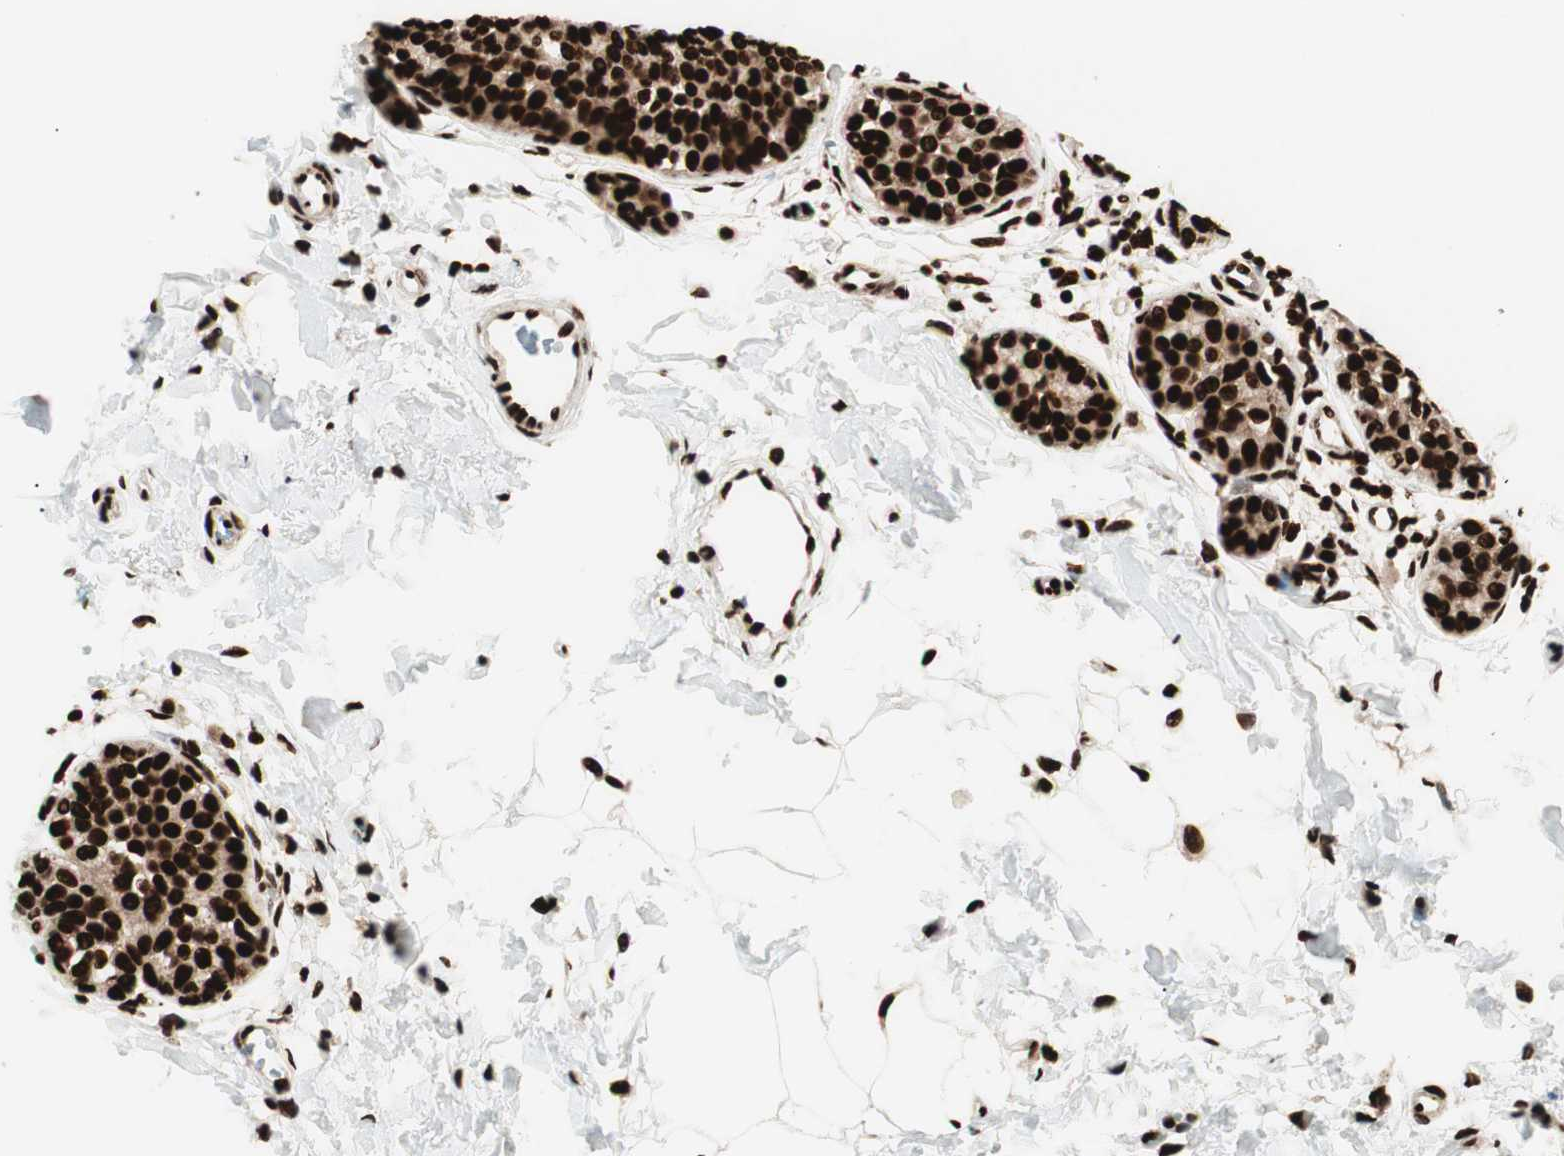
{"staining": {"intensity": "strong", "quantity": ">75%", "location": "nuclear"}, "tissue": "breast cancer", "cell_type": "Tumor cells", "image_type": "cancer", "snomed": [{"axis": "morphology", "description": "Lobular carcinoma, in situ"}, {"axis": "morphology", "description": "Lobular carcinoma"}, {"axis": "topography", "description": "Breast"}], "caption": "The histopathology image exhibits staining of breast cancer, revealing strong nuclear protein expression (brown color) within tumor cells.", "gene": "EWSR1", "patient": {"sex": "female", "age": 41}}